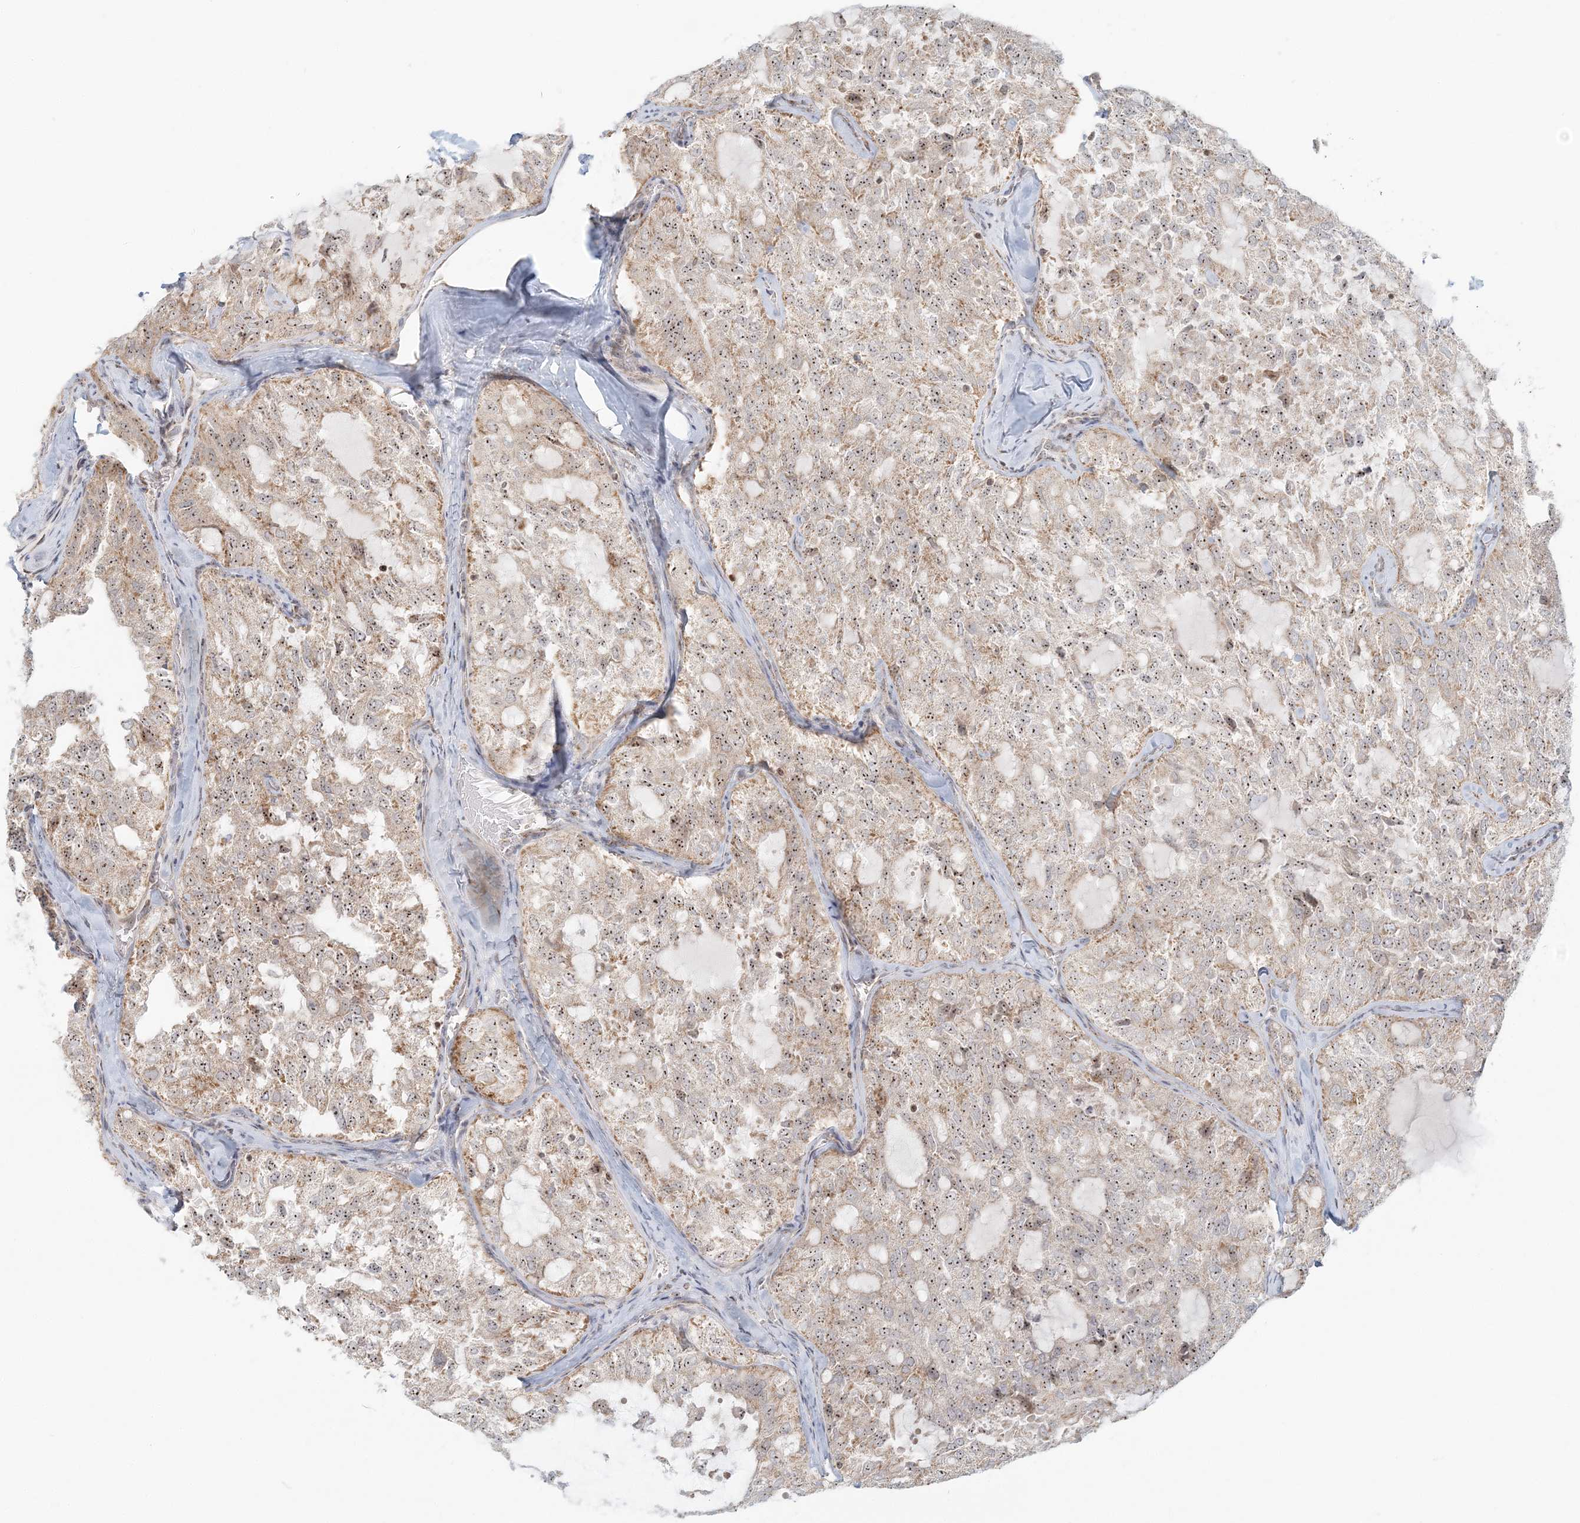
{"staining": {"intensity": "moderate", "quantity": ">75%", "location": "nuclear"}, "tissue": "thyroid cancer", "cell_type": "Tumor cells", "image_type": "cancer", "snomed": [{"axis": "morphology", "description": "Follicular adenoma carcinoma, NOS"}, {"axis": "topography", "description": "Thyroid gland"}], "caption": "A brown stain shows moderate nuclear positivity of a protein in human thyroid cancer (follicular adenoma carcinoma) tumor cells.", "gene": "UBE2F", "patient": {"sex": "male", "age": 75}}